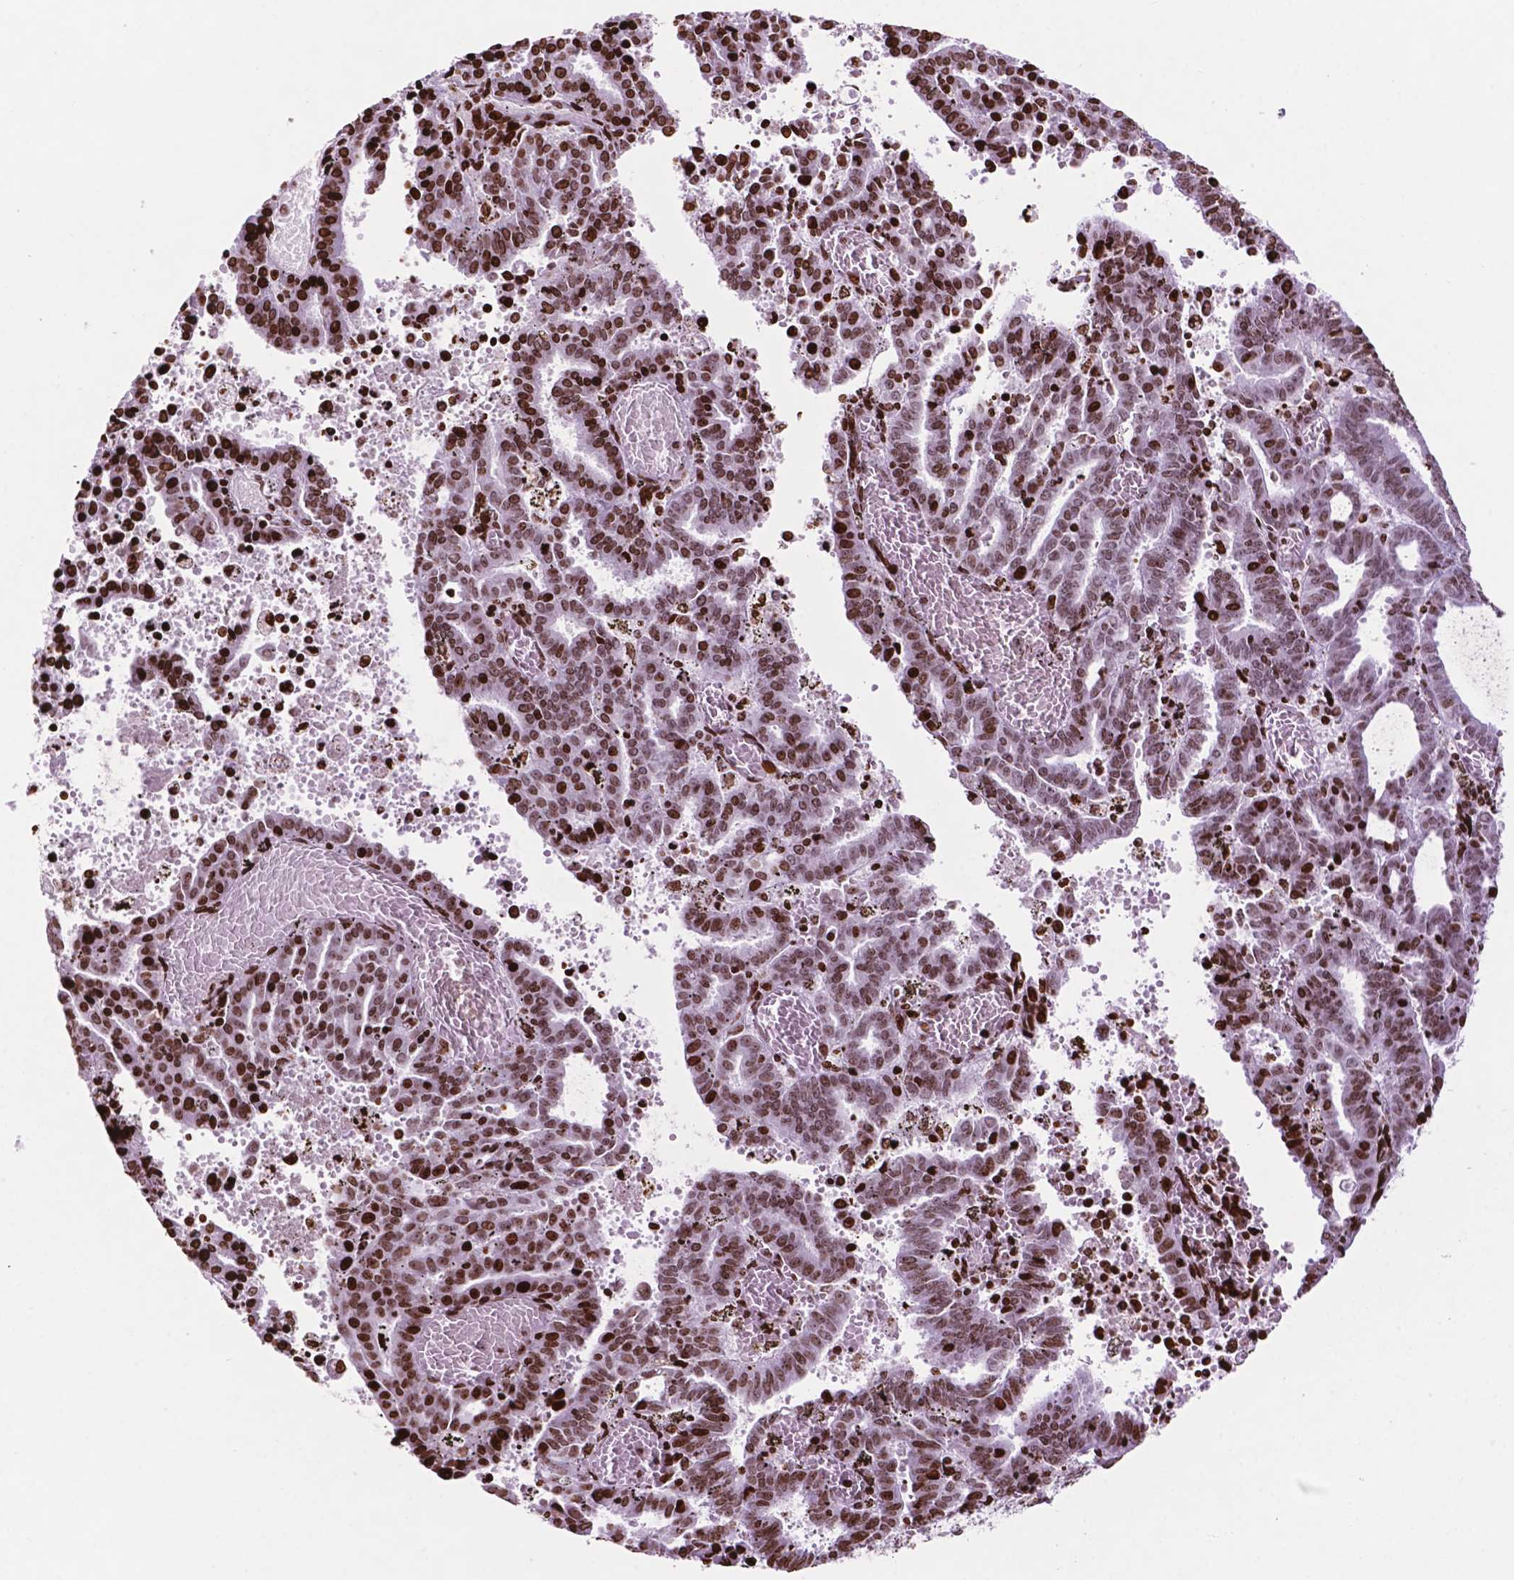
{"staining": {"intensity": "moderate", "quantity": ">75%", "location": "nuclear"}, "tissue": "endometrial cancer", "cell_type": "Tumor cells", "image_type": "cancer", "snomed": [{"axis": "morphology", "description": "Adenocarcinoma, NOS"}, {"axis": "topography", "description": "Uterus"}], "caption": "Adenocarcinoma (endometrial) tissue exhibits moderate nuclear expression in approximately >75% of tumor cells", "gene": "TMEM250", "patient": {"sex": "female", "age": 83}}